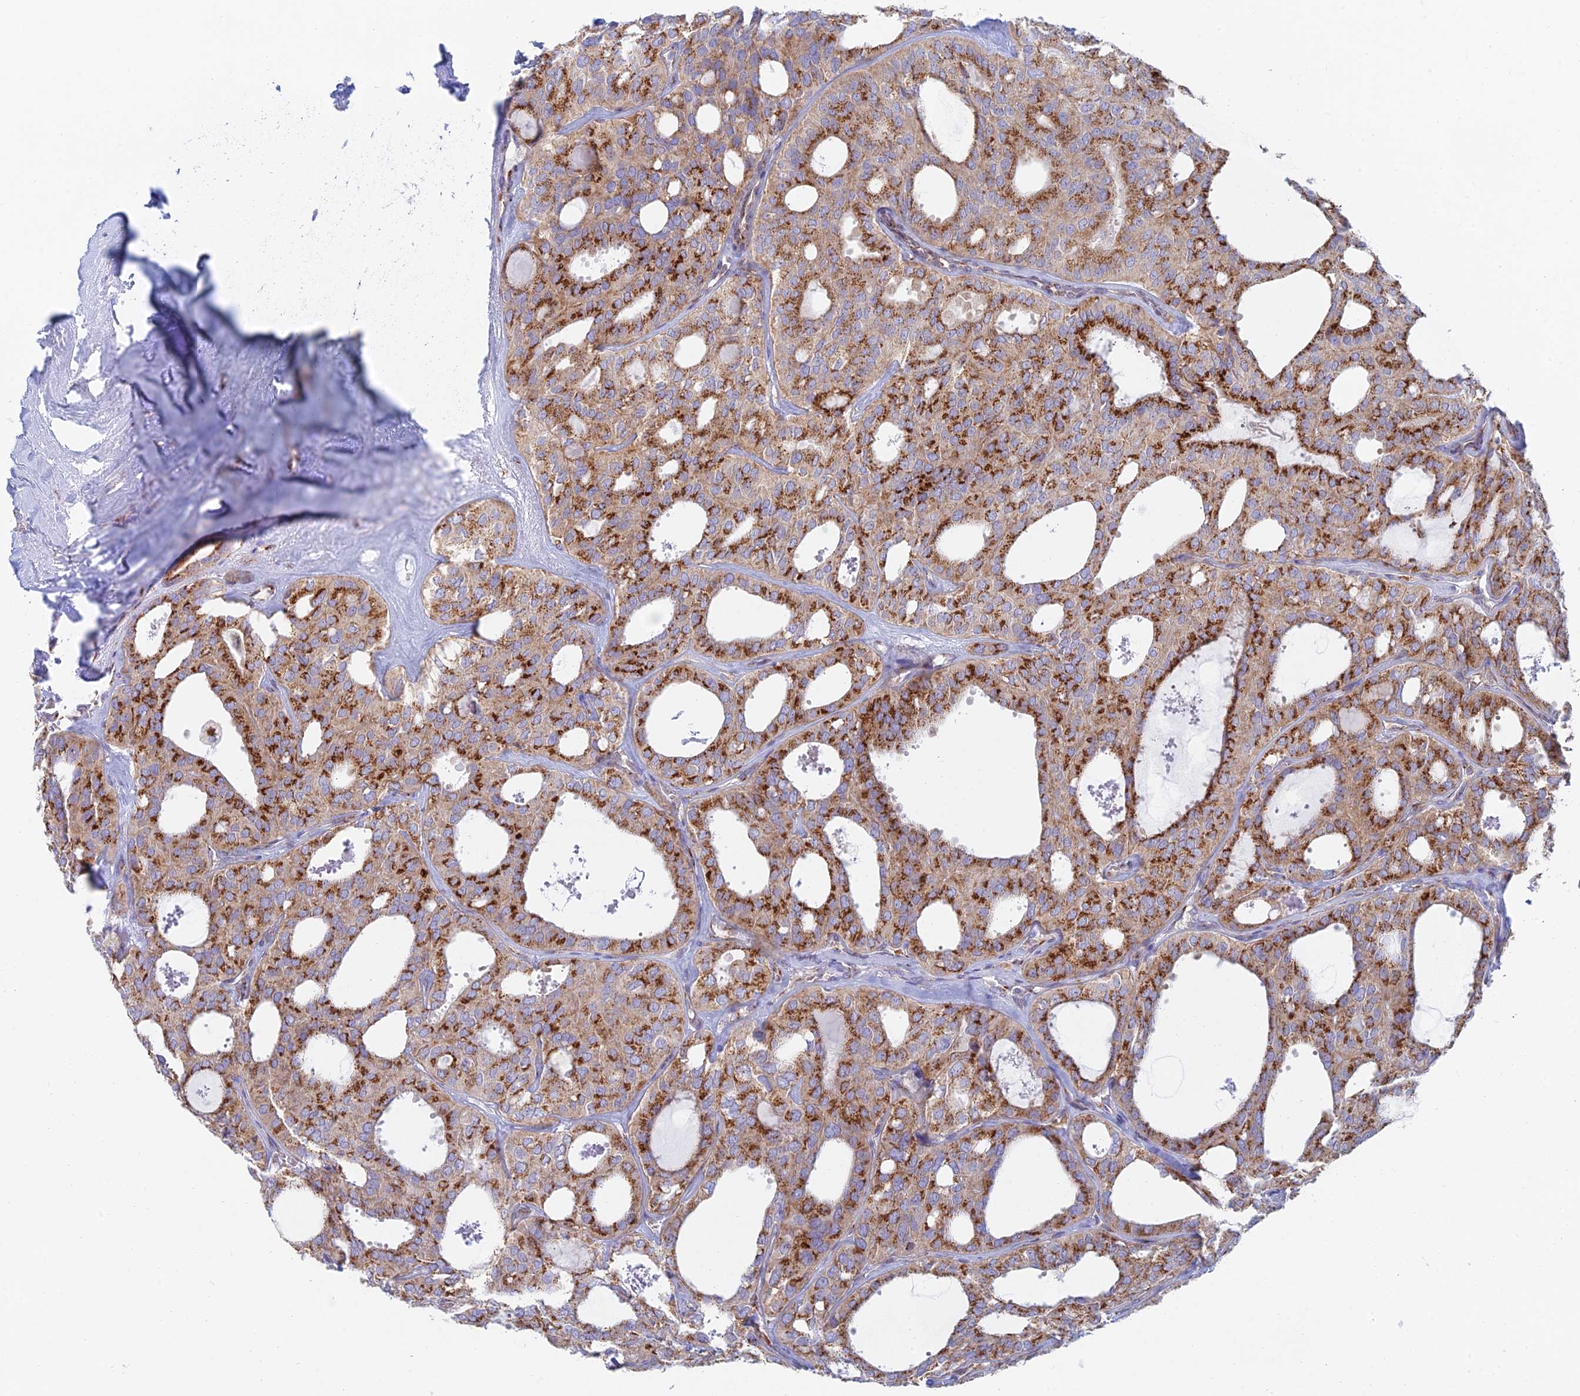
{"staining": {"intensity": "strong", "quantity": "25%-75%", "location": "cytoplasmic/membranous"}, "tissue": "thyroid cancer", "cell_type": "Tumor cells", "image_type": "cancer", "snomed": [{"axis": "morphology", "description": "Follicular adenoma carcinoma, NOS"}, {"axis": "topography", "description": "Thyroid gland"}], "caption": "Protein staining of thyroid cancer (follicular adenoma carcinoma) tissue displays strong cytoplasmic/membranous positivity in about 25%-75% of tumor cells. The protein is stained brown, and the nuclei are stained in blue (DAB IHC with brightfield microscopy, high magnification).", "gene": "HS2ST1", "patient": {"sex": "male", "age": 75}}